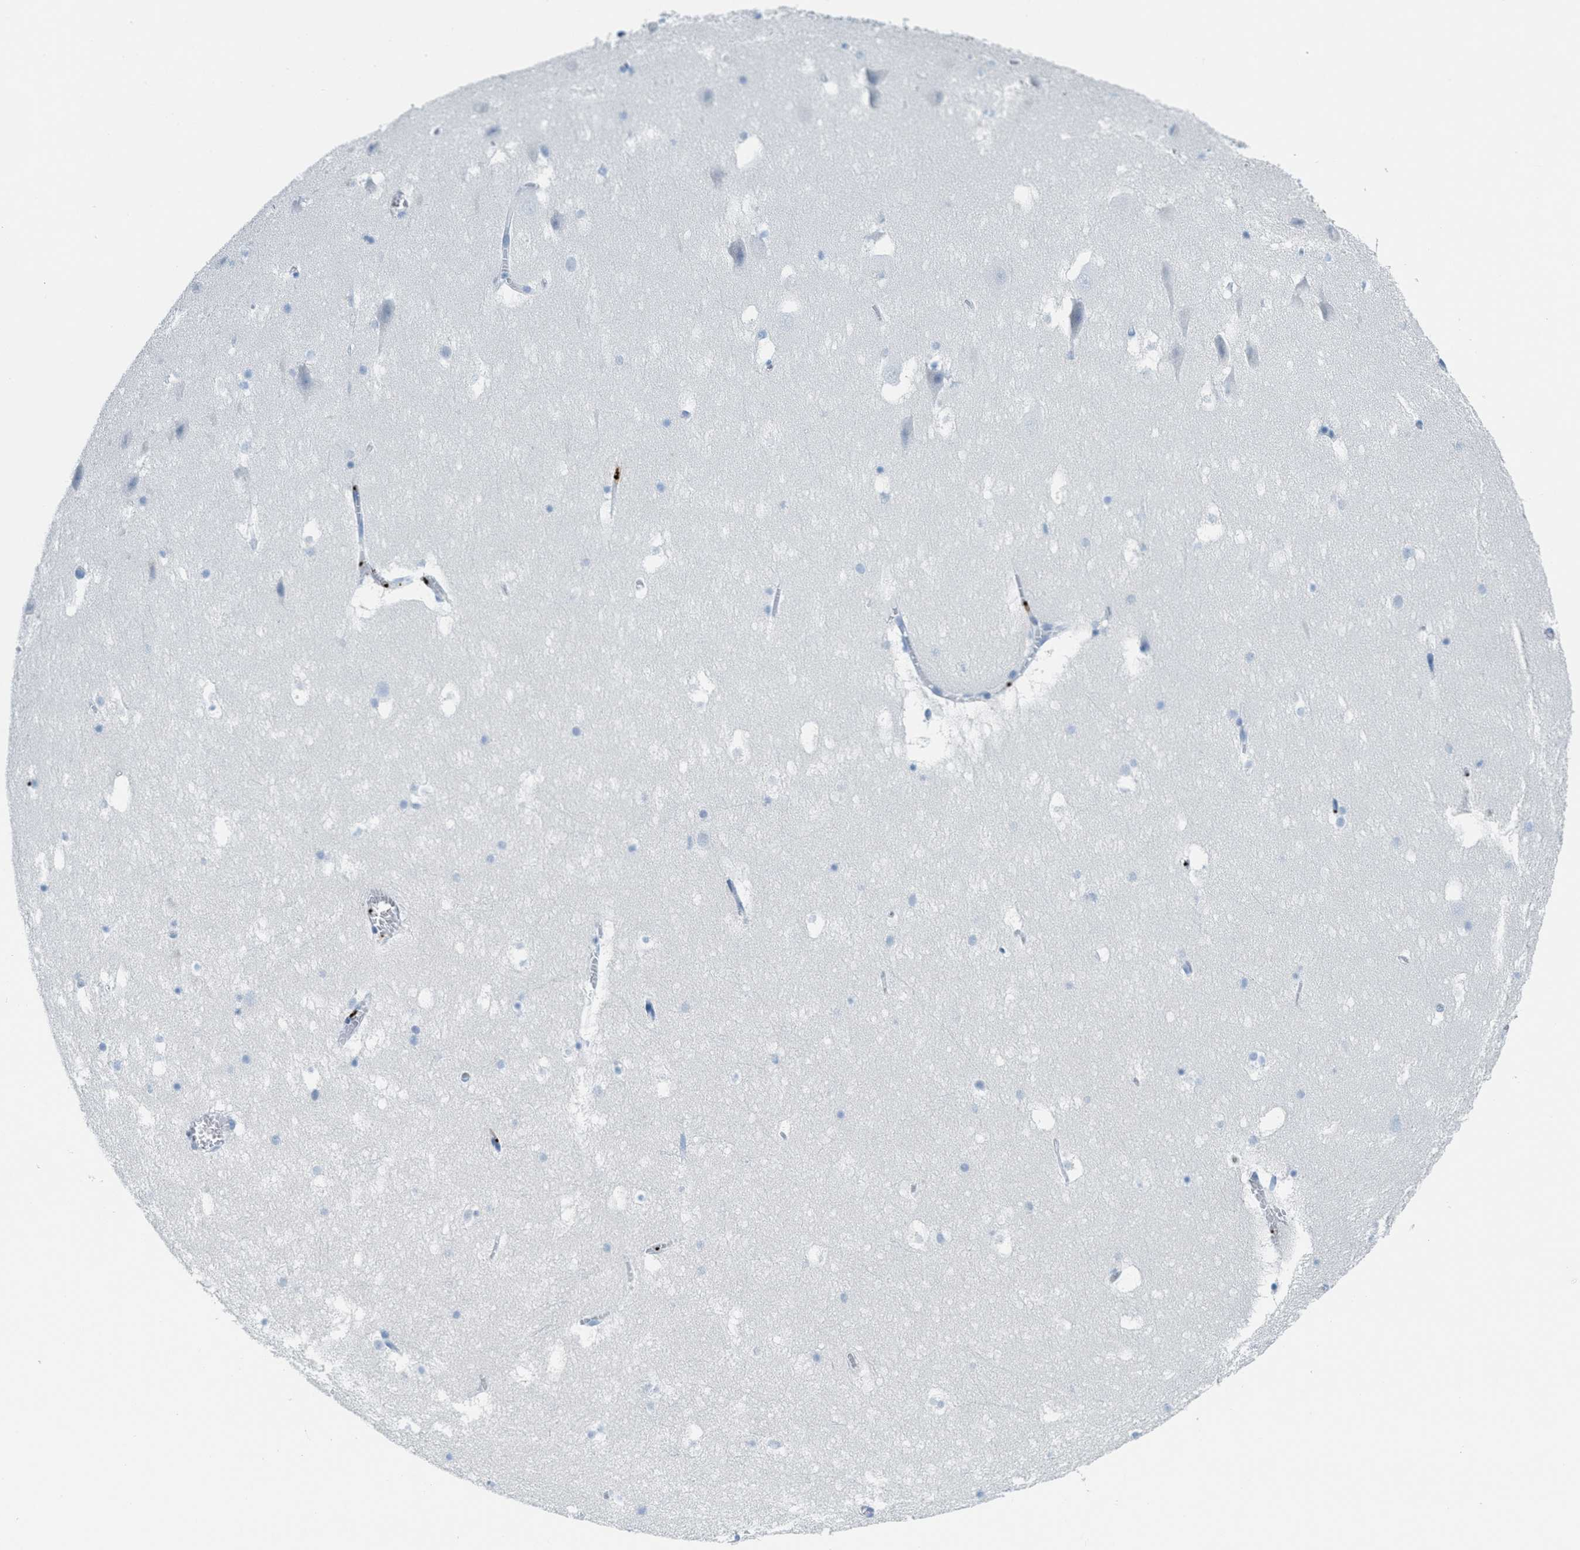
{"staining": {"intensity": "negative", "quantity": "none", "location": "none"}, "tissue": "hippocampus", "cell_type": "Glial cells", "image_type": "normal", "snomed": [{"axis": "morphology", "description": "Normal tissue, NOS"}, {"axis": "topography", "description": "Hippocampus"}], "caption": "Immunohistochemical staining of unremarkable human hippocampus reveals no significant staining in glial cells. (DAB immunohistochemistry, high magnification).", "gene": "PPBP", "patient": {"sex": "male", "age": 45}}